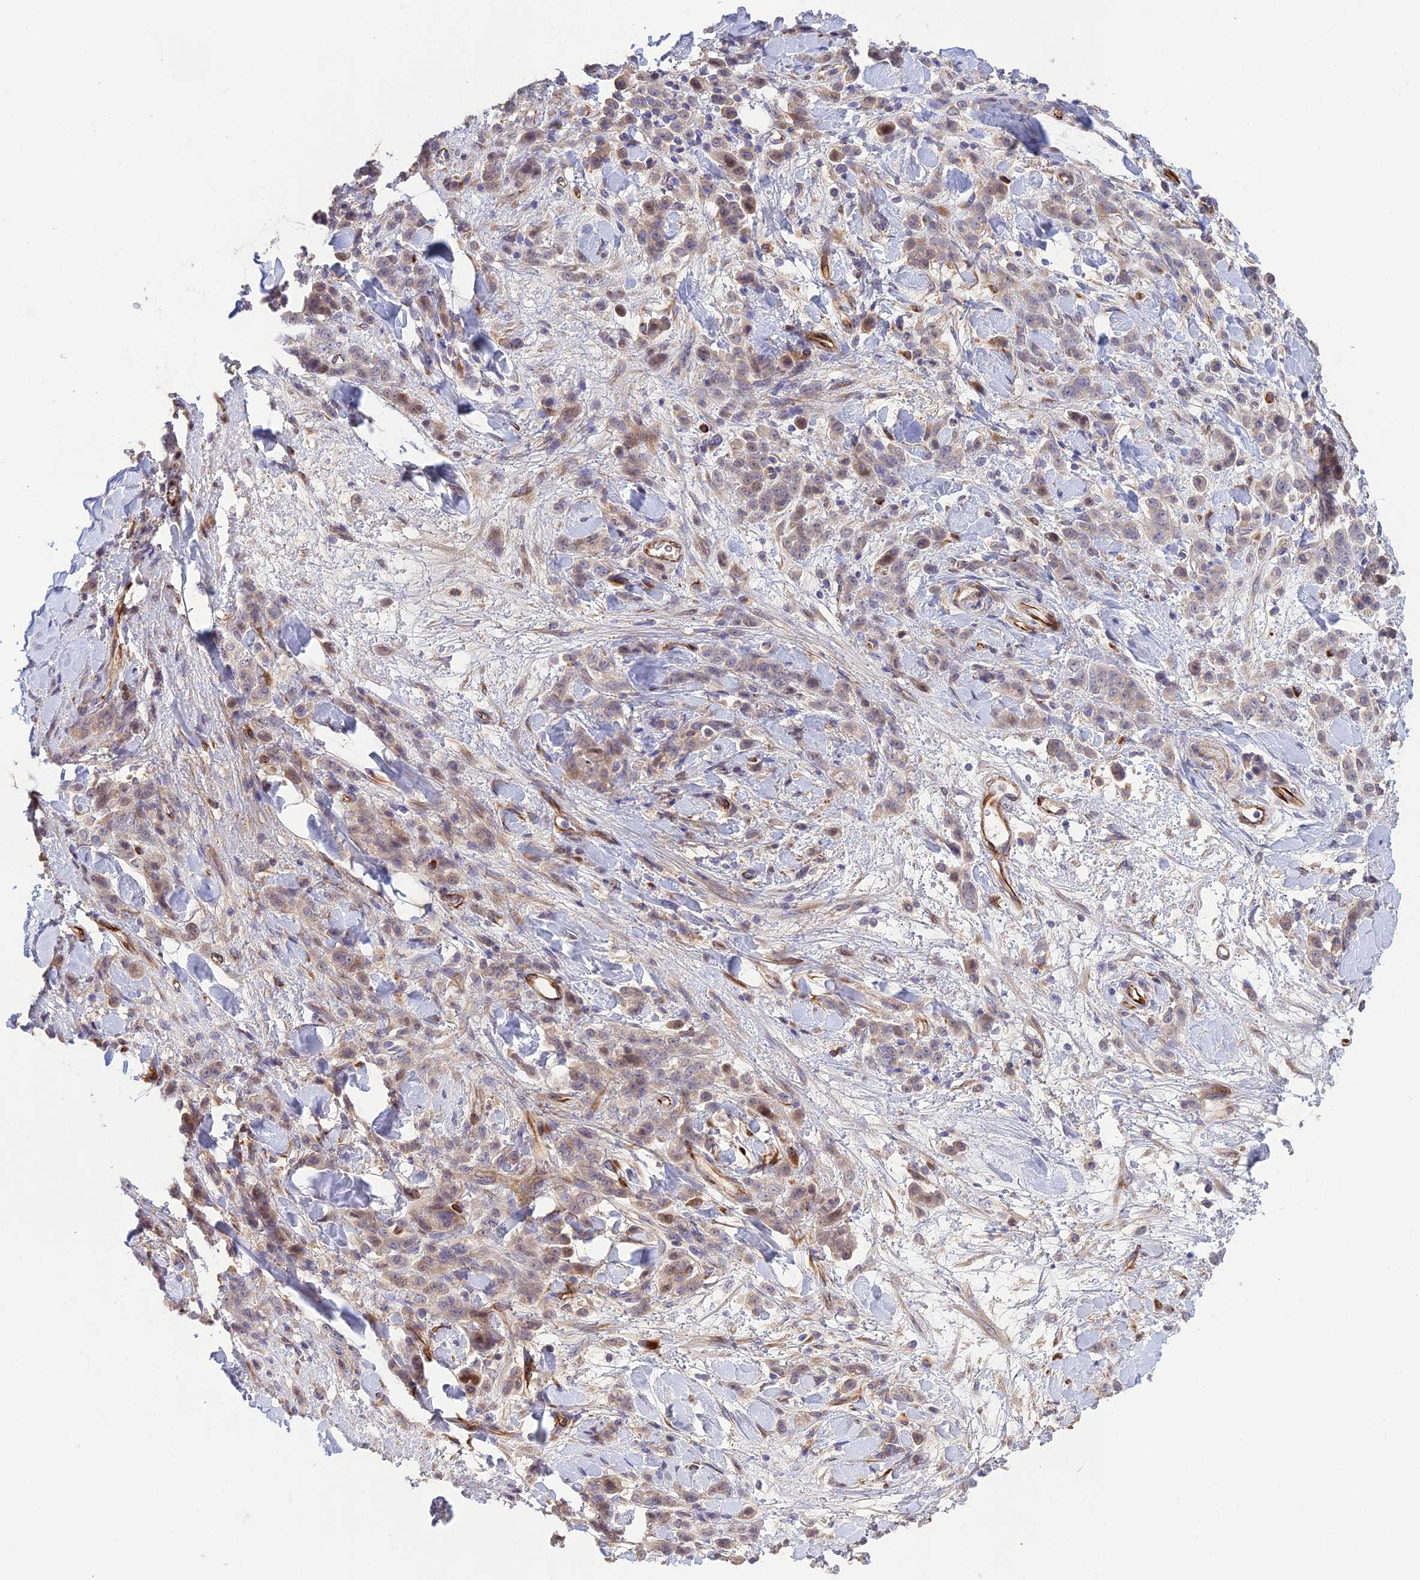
{"staining": {"intensity": "weak", "quantity": "<25%", "location": "nuclear"}, "tissue": "stomach cancer", "cell_type": "Tumor cells", "image_type": "cancer", "snomed": [{"axis": "morphology", "description": "Normal tissue, NOS"}, {"axis": "morphology", "description": "Adenocarcinoma, NOS"}, {"axis": "topography", "description": "Stomach"}], "caption": "This is an IHC image of stomach cancer (adenocarcinoma). There is no positivity in tumor cells.", "gene": "ST8SIA5", "patient": {"sex": "male", "age": 82}}